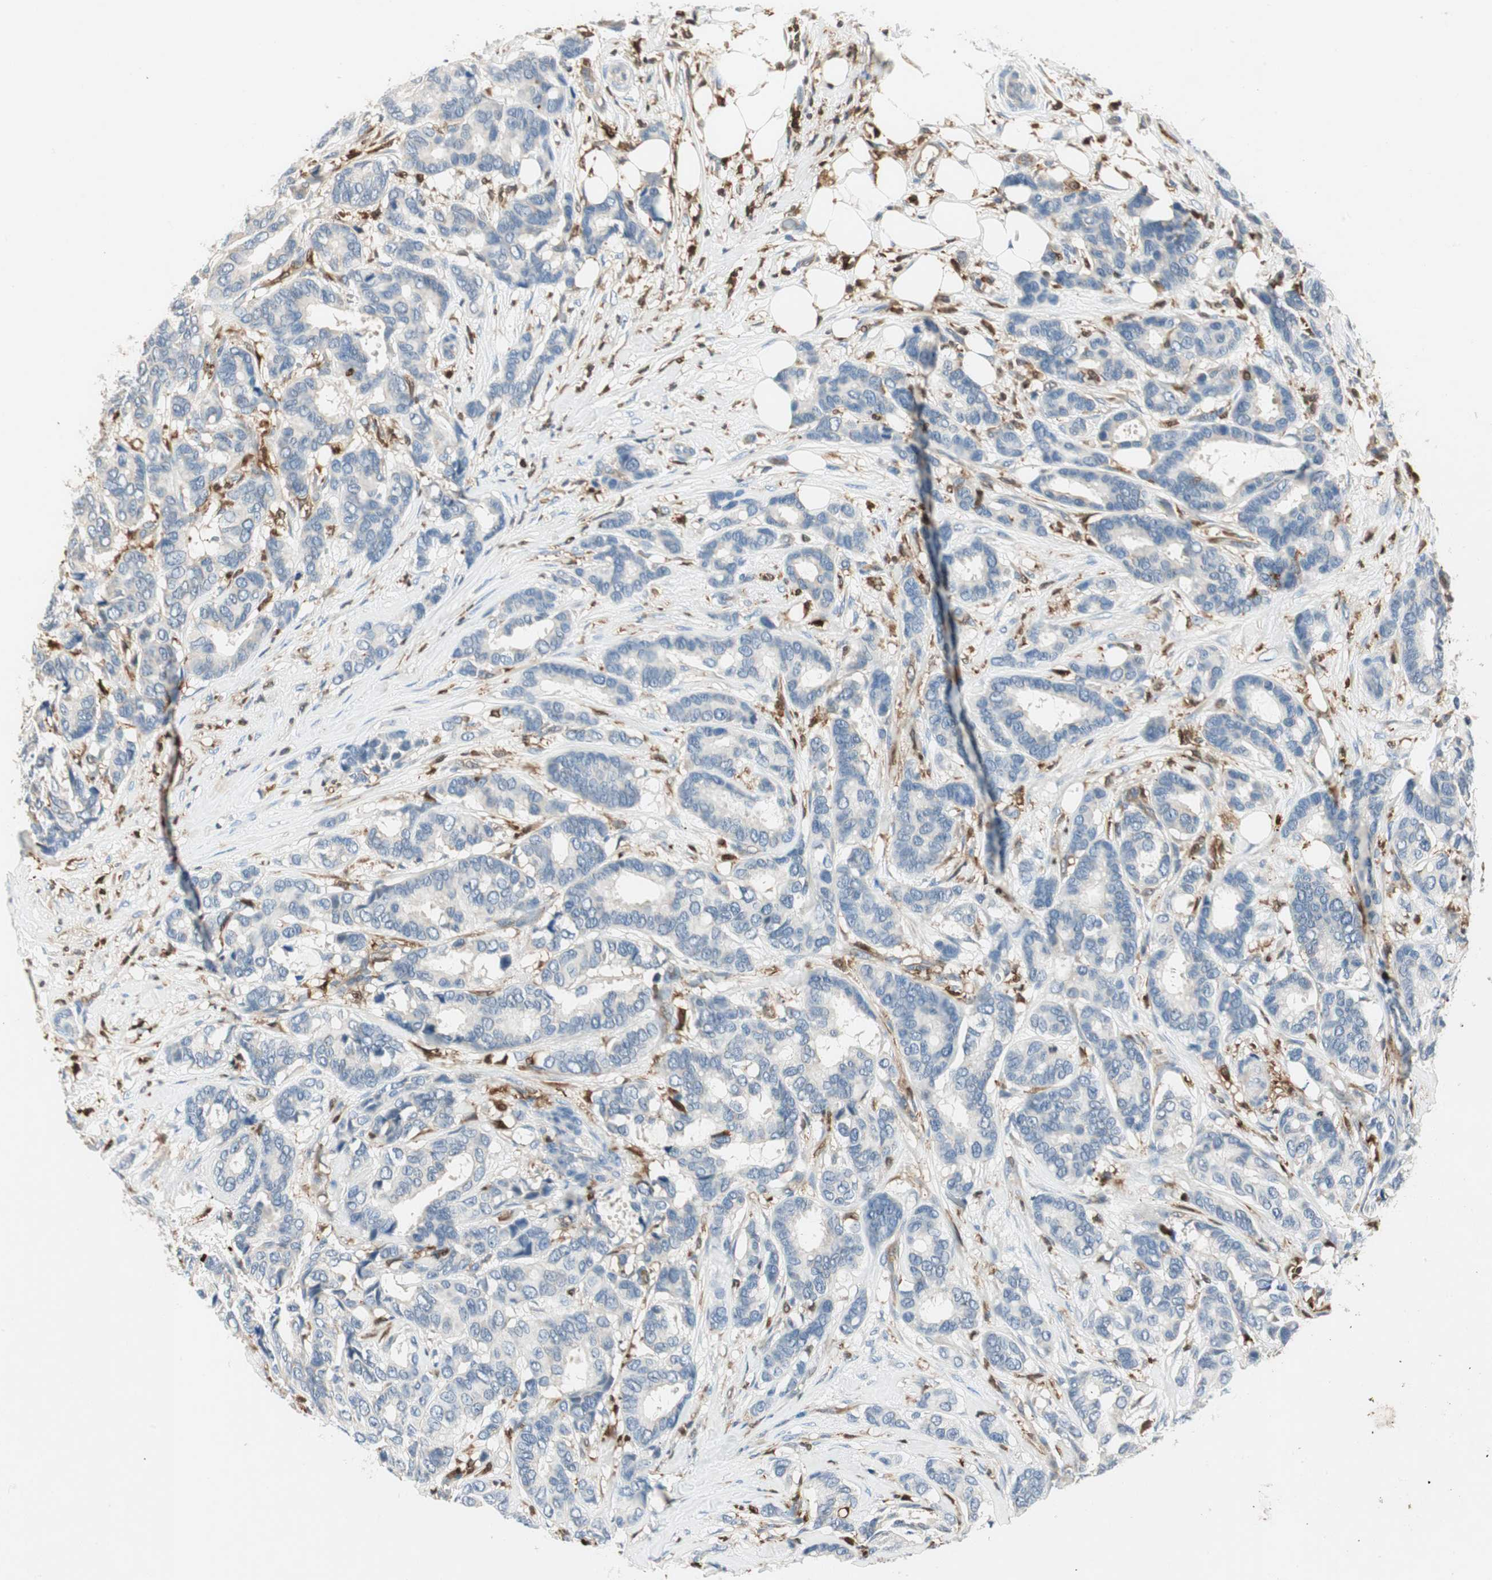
{"staining": {"intensity": "negative", "quantity": "none", "location": "none"}, "tissue": "breast cancer", "cell_type": "Tumor cells", "image_type": "cancer", "snomed": [{"axis": "morphology", "description": "Duct carcinoma"}, {"axis": "topography", "description": "Breast"}], "caption": "An immunohistochemistry photomicrograph of breast cancer is shown. There is no staining in tumor cells of breast cancer. (Brightfield microscopy of DAB (3,3'-diaminobenzidine) IHC at high magnification).", "gene": "COTL1", "patient": {"sex": "female", "age": 87}}